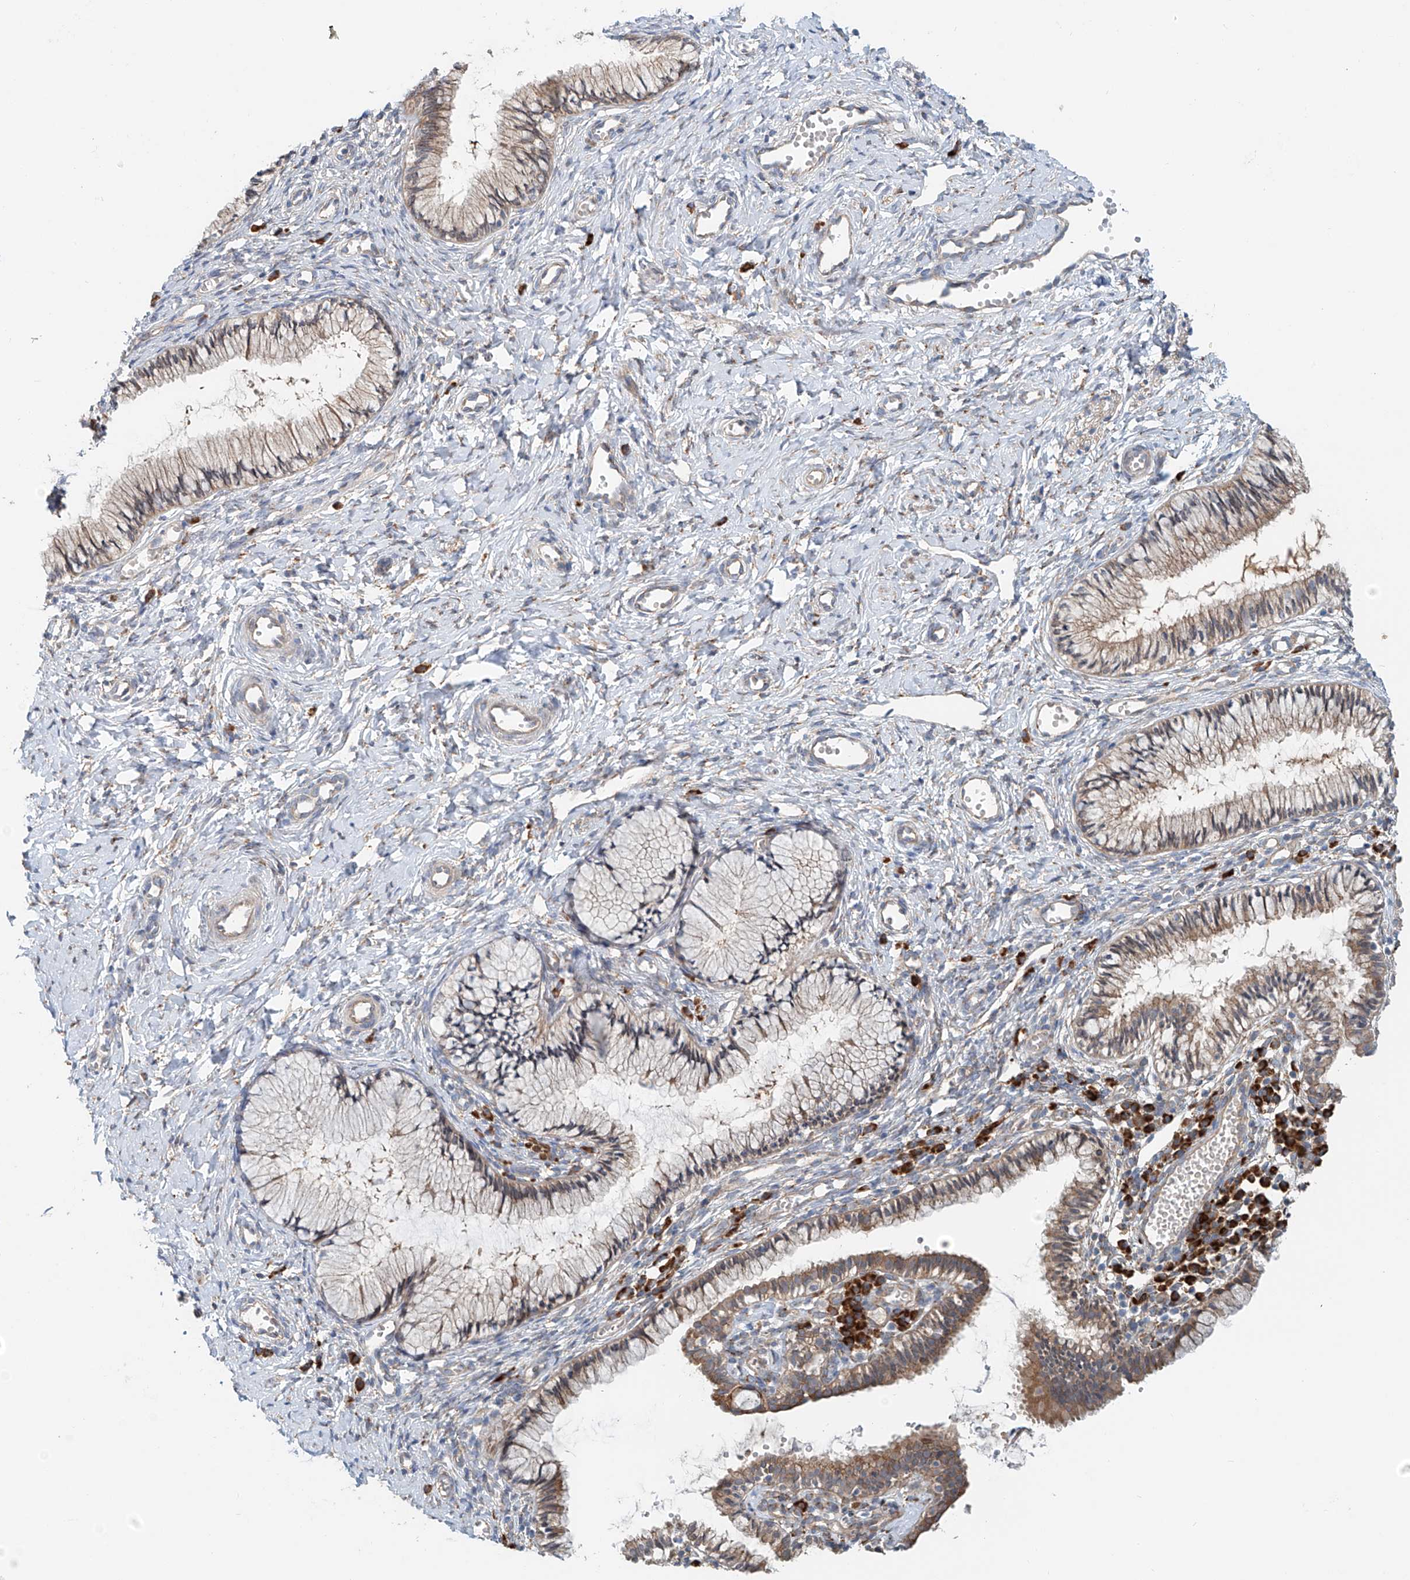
{"staining": {"intensity": "moderate", "quantity": "<25%", "location": "cytoplasmic/membranous"}, "tissue": "cervix", "cell_type": "Glandular cells", "image_type": "normal", "snomed": [{"axis": "morphology", "description": "Normal tissue, NOS"}, {"axis": "topography", "description": "Cervix"}], "caption": "This photomicrograph demonstrates normal cervix stained with immunohistochemistry (IHC) to label a protein in brown. The cytoplasmic/membranous of glandular cells show moderate positivity for the protein. Nuclei are counter-stained blue.", "gene": "SNAP29", "patient": {"sex": "female", "age": 27}}